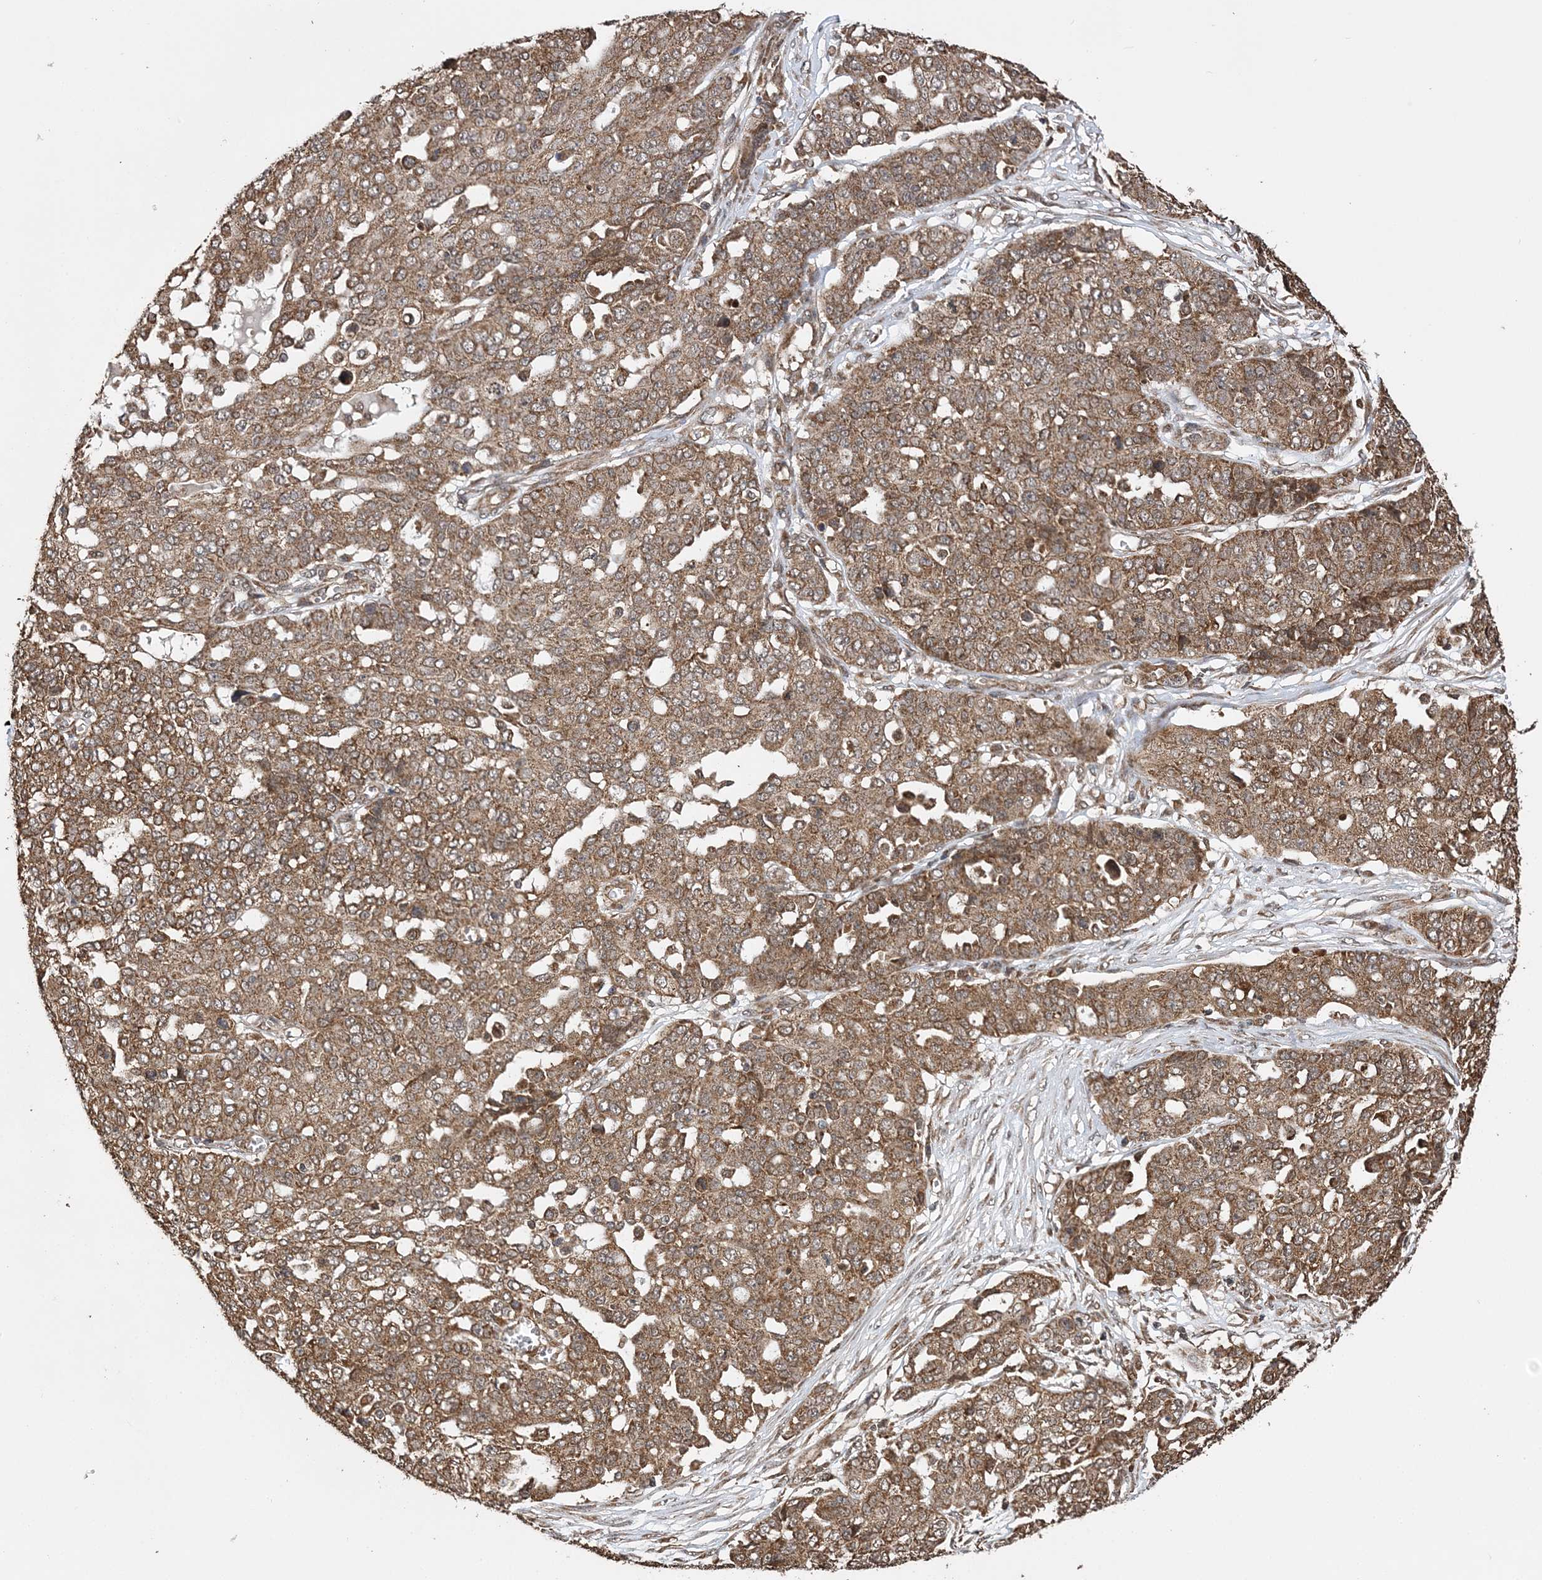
{"staining": {"intensity": "moderate", "quantity": ">75%", "location": "cytoplasmic/membranous"}, "tissue": "ovarian cancer", "cell_type": "Tumor cells", "image_type": "cancer", "snomed": [{"axis": "morphology", "description": "Cystadenocarcinoma, serous, NOS"}, {"axis": "topography", "description": "Soft tissue"}, {"axis": "topography", "description": "Ovary"}], "caption": "Ovarian serous cystadenocarcinoma stained with a brown dye demonstrates moderate cytoplasmic/membranous positive staining in about >75% of tumor cells.", "gene": "PCBP1", "patient": {"sex": "female", "age": 57}}